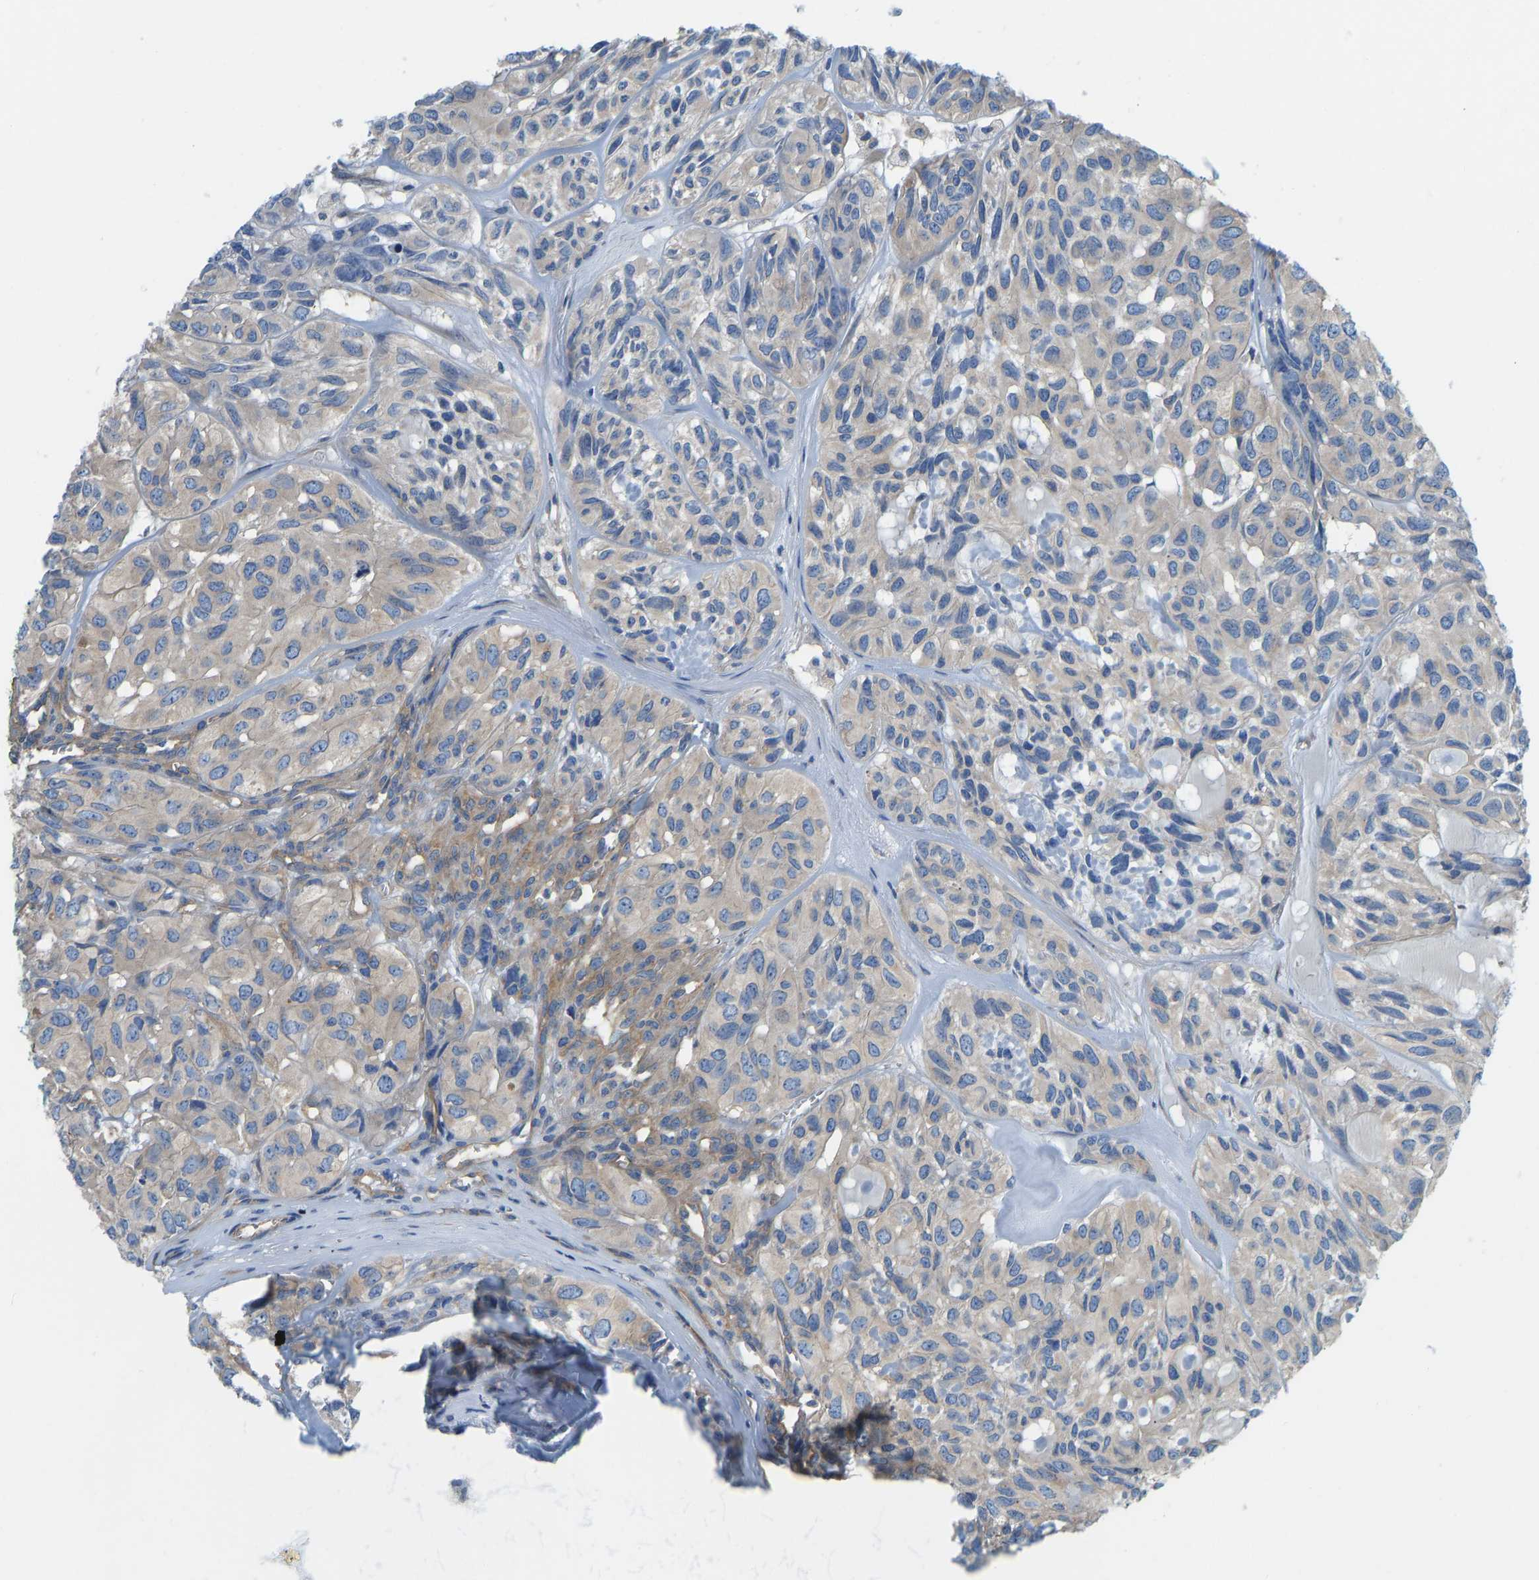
{"staining": {"intensity": "weak", "quantity": "<25%", "location": "cytoplasmic/membranous"}, "tissue": "head and neck cancer", "cell_type": "Tumor cells", "image_type": "cancer", "snomed": [{"axis": "morphology", "description": "Adenocarcinoma, NOS"}, {"axis": "topography", "description": "Salivary gland, NOS"}, {"axis": "topography", "description": "Head-Neck"}], "caption": "The IHC micrograph has no significant staining in tumor cells of head and neck cancer tissue.", "gene": "CHAD", "patient": {"sex": "female", "age": 76}}